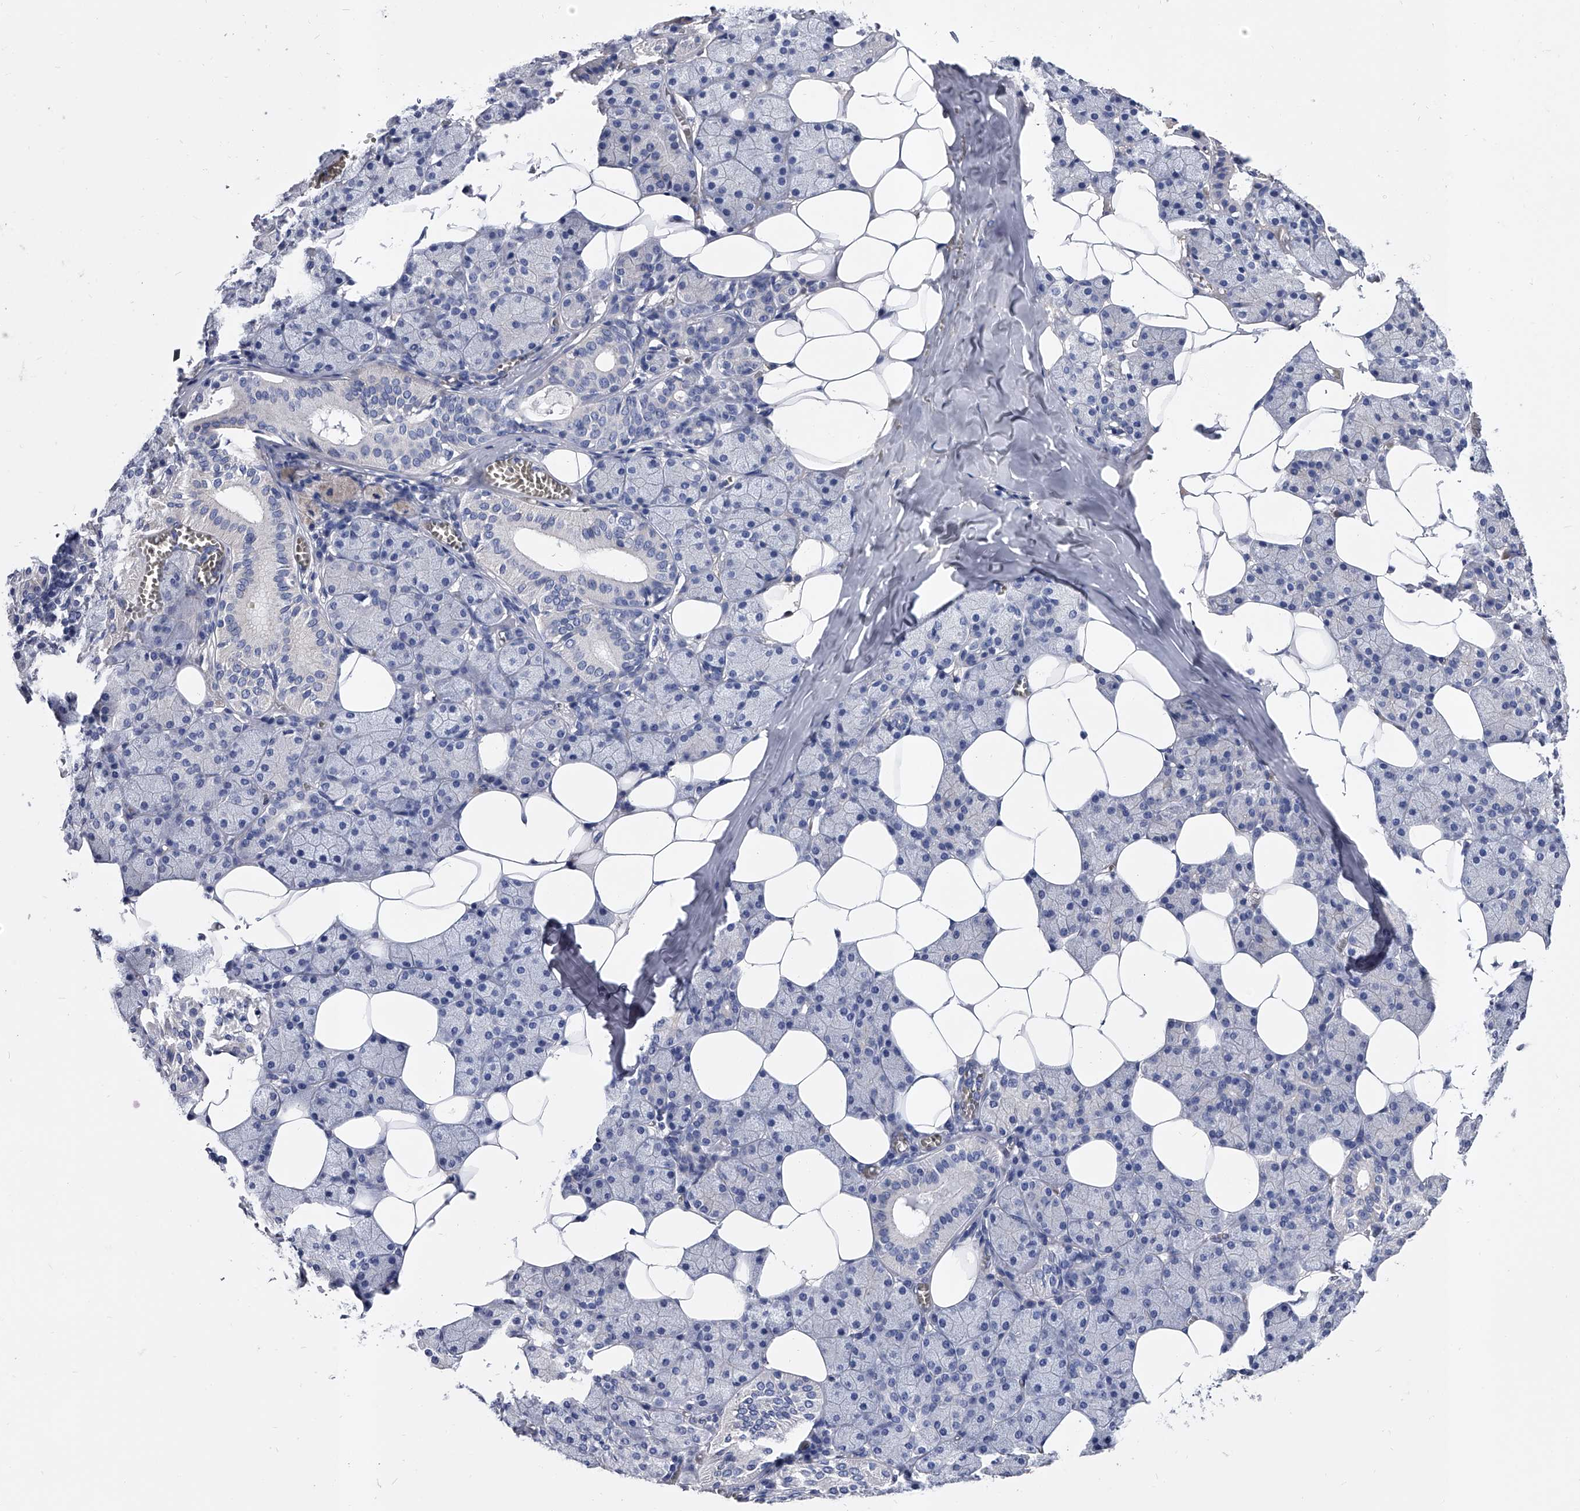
{"staining": {"intensity": "negative", "quantity": "none", "location": "none"}, "tissue": "salivary gland", "cell_type": "Glandular cells", "image_type": "normal", "snomed": [{"axis": "morphology", "description": "Normal tissue, NOS"}, {"axis": "topography", "description": "Salivary gland"}], "caption": "Immunohistochemical staining of unremarkable salivary gland reveals no significant positivity in glandular cells. Brightfield microscopy of IHC stained with DAB (3,3'-diaminobenzidine) (brown) and hematoxylin (blue), captured at high magnification.", "gene": "EFCAB7", "patient": {"sex": "female", "age": 33}}